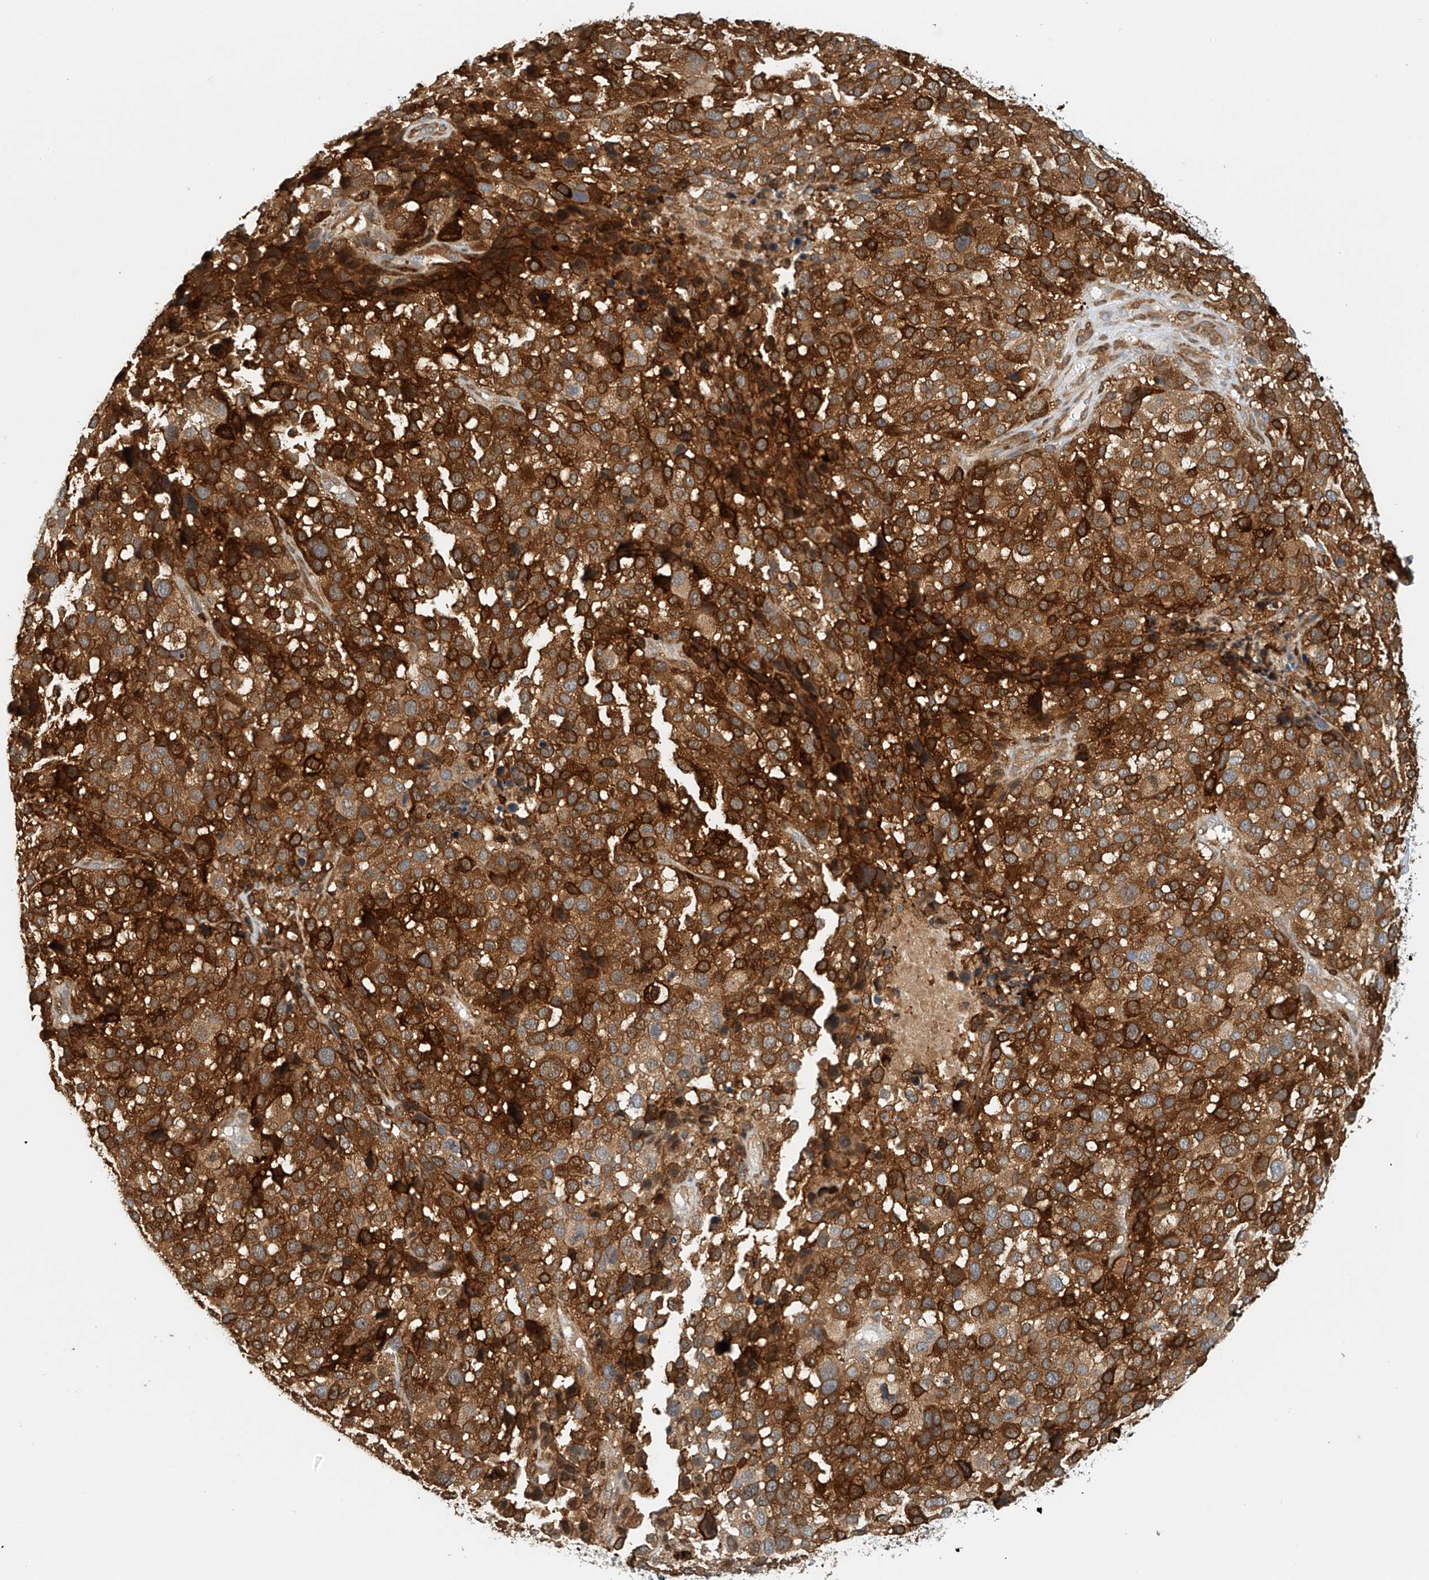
{"staining": {"intensity": "strong", "quantity": ">75%", "location": "cytoplasmic/membranous"}, "tissue": "melanoma", "cell_type": "Tumor cells", "image_type": "cancer", "snomed": [{"axis": "morphology", "description": "Malignant melanoma, NOS"}, {"axis": "topography", "description": "Skin of trunk"}], "caption": "The micrograph shows immunohistochemical staining of malignant melanoma. There is strong cytoplasmic/membranous expression is appreciated in approximately >75% of tumor cells.", "gene": "MICAL1", "patient": {"sex": "male", "age": 71}}